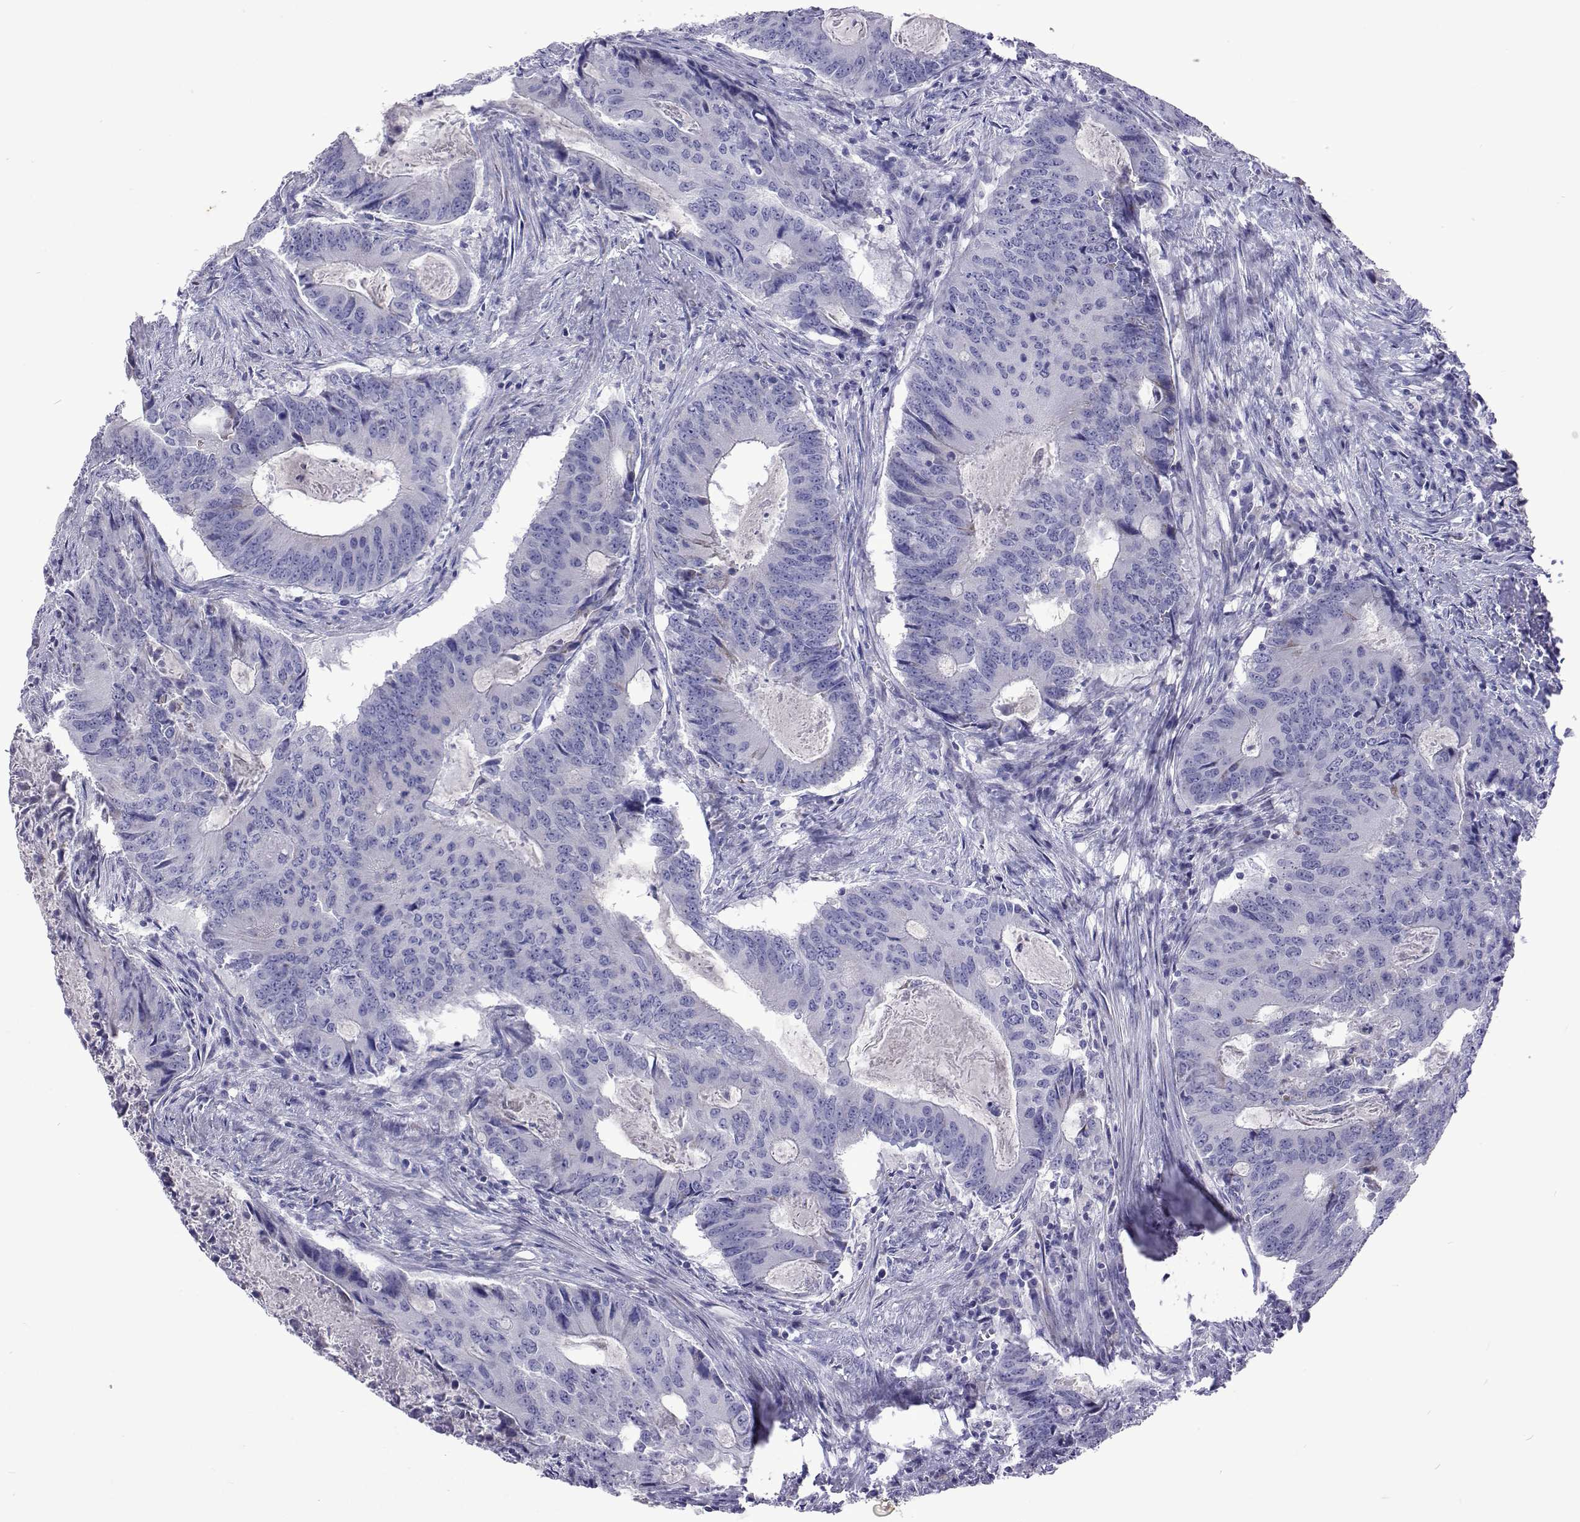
{"staining": {"intensity": "negative", "quantity": "none", "location": "none"}, "tissue": "colorectal cancer", "cell_type": "Tumor cells", "image_type": "cancer", "snomed": [{"axis": "morphology", "description": "Adenocarcinoma, NOS"}, {"axis": "topography", "description": "Colon"}], "caption": "Immunohistochemistry (IHC) image of neoplastic tissue: human adenocarcinoma (colorectal) stained with DAB (3,3'-diaminobenzidine) demonstrates no significant protein staining in tumor cells. Brightfield microscopy of IHC stained with DAB (brown) and hematoxylin (blue), captured at high magnification.", "gene": "UMODL1", "patient": {"sex": "male", "age": 67}}